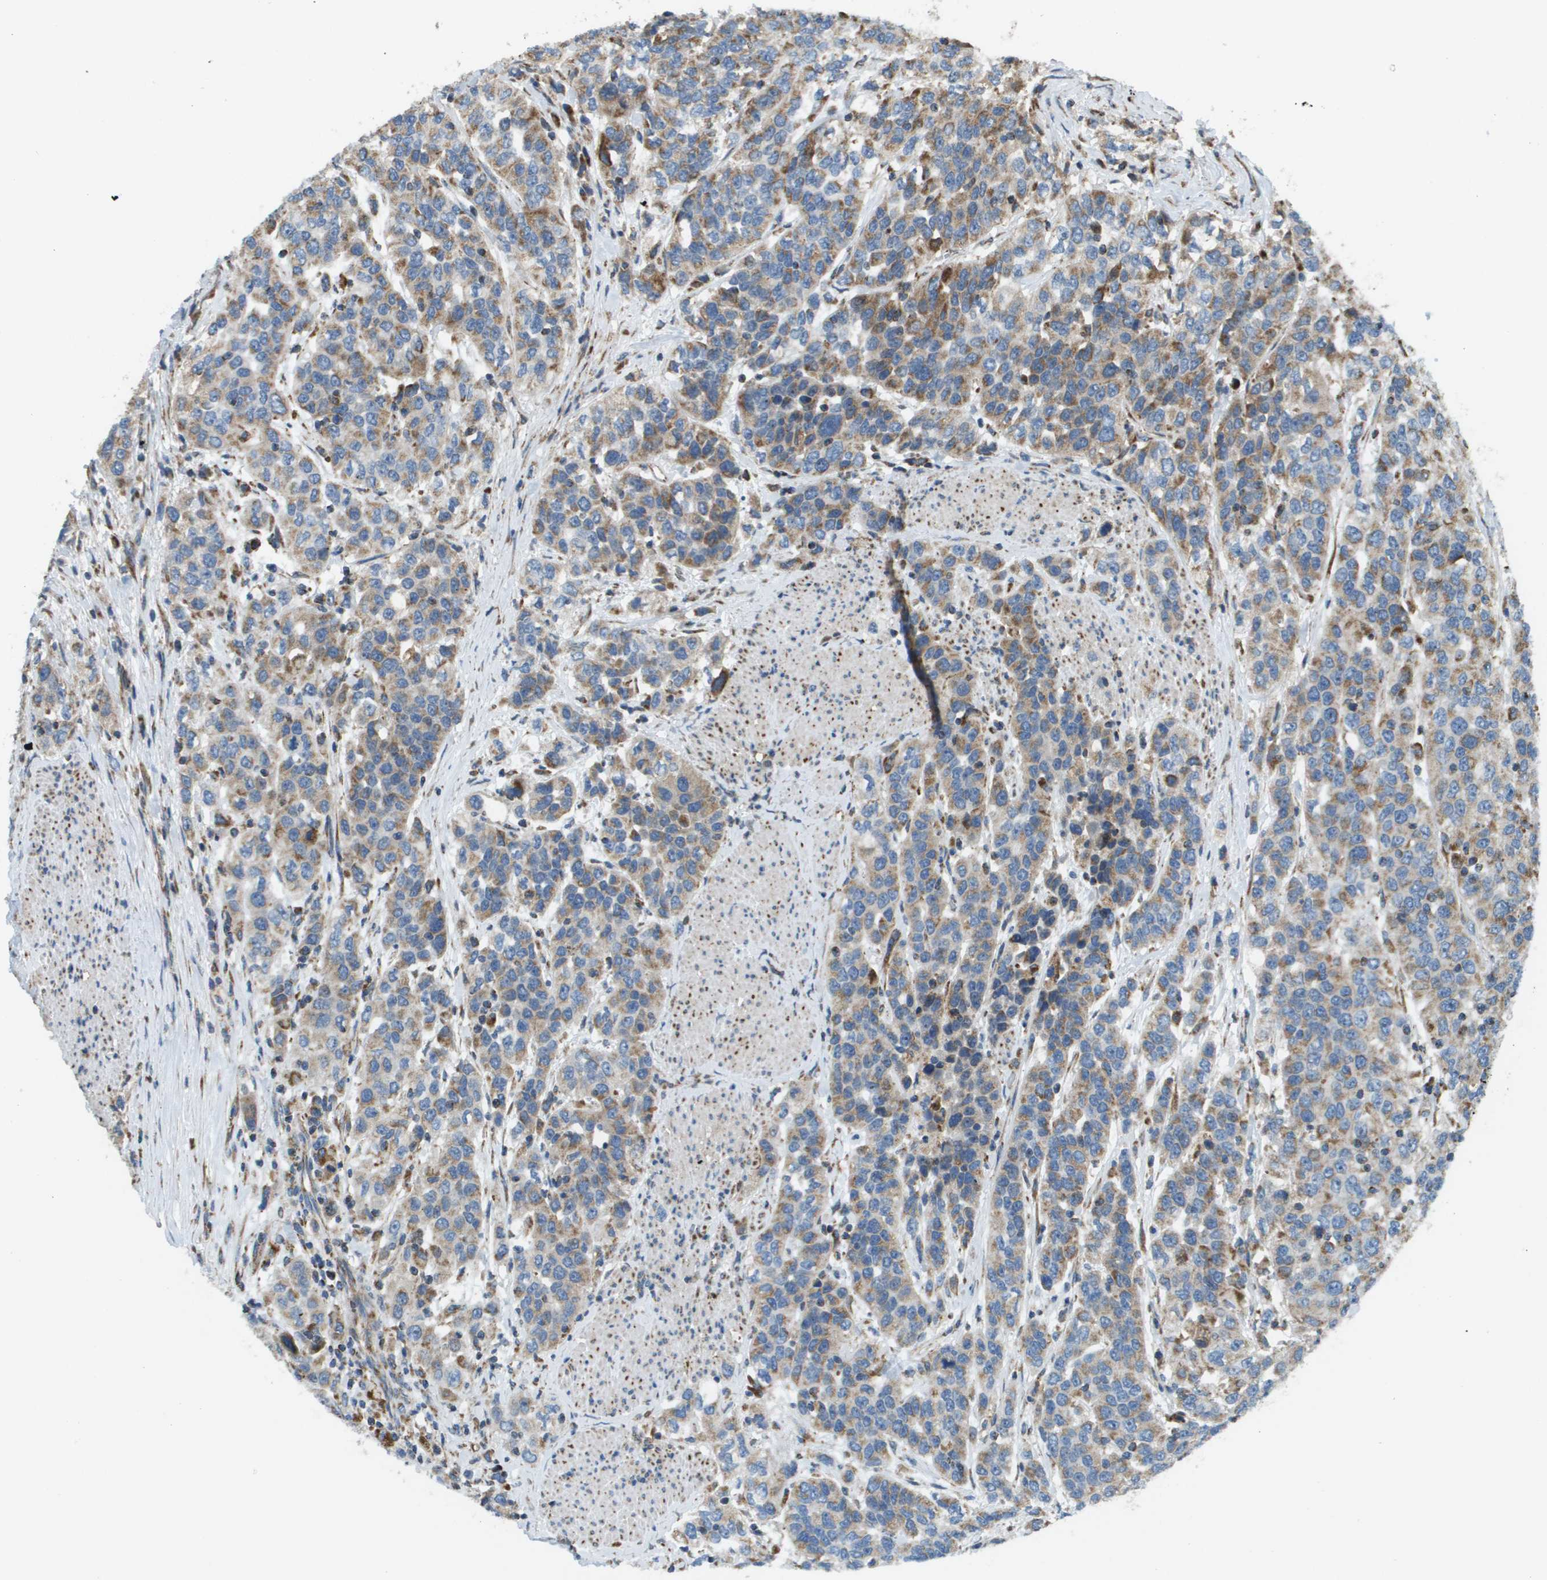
{"staining": {"intensity": "moderate", "quantity": ">75%", "location": "cytoplasmic/membranous"}, "tissue": "urothelial cancer", "cell_type": "Tumor cells", "image_type": "cancer", "snomed": [{"axis": "morphology", "description": "Urothelial carcinoma, High grade"}, {"axis": "topography", "description": "Urinary bladder"}], "caption": "DAB immunohistochemical staining of urothelial cancer displays moderate cytoplasmic/membranous protein expression in approximately >75% of tumor cells.", "gene": "NRK", "patient": {"sex": "female", "age": 80}}